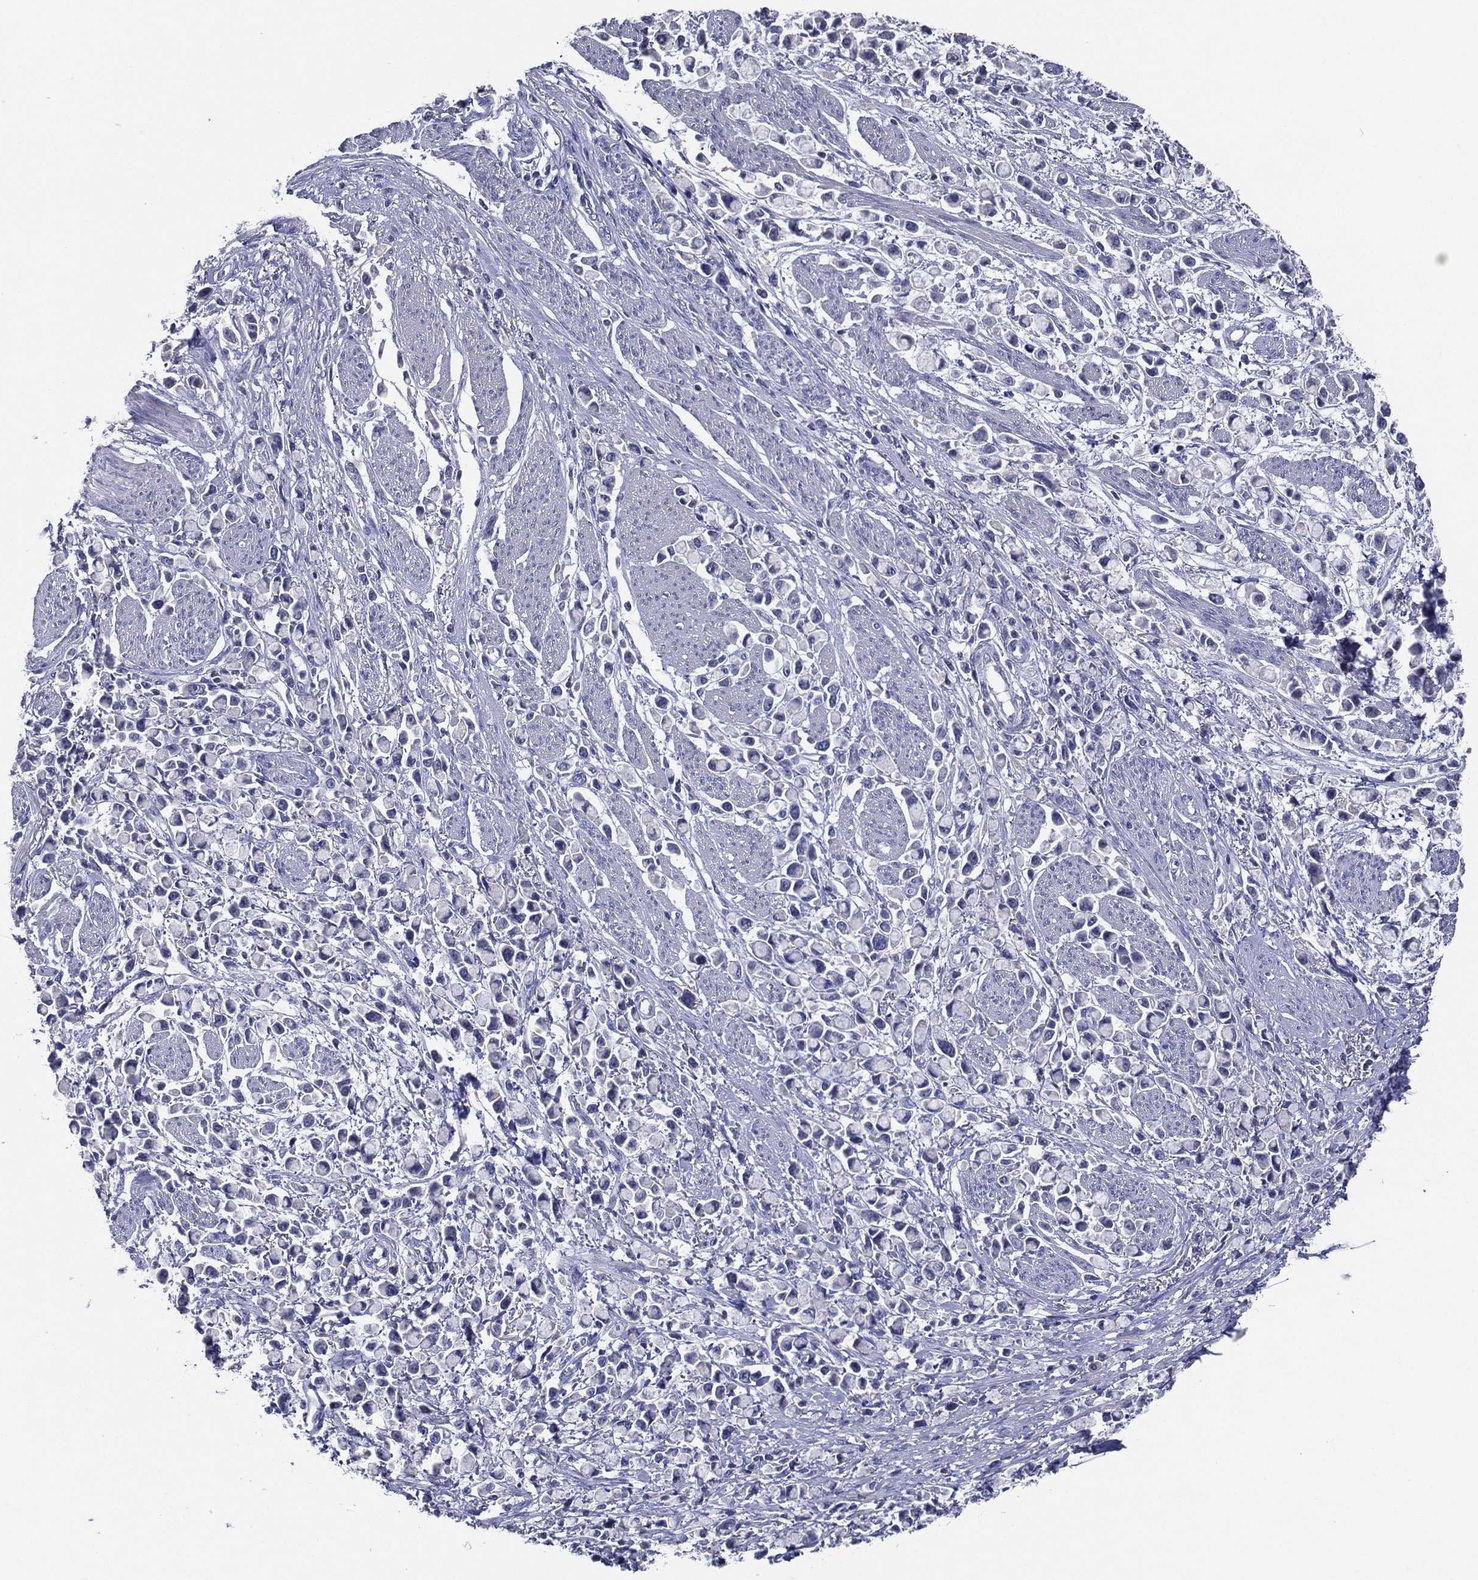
{"staining": {"intensity": "negative", "quantity": "none", "location": "none"}, "tissue": "stomach cancer", "cell_type": "Tumor cells", "image_type": "cancer", "snomed": [{"axis": "morphology", "description": "Adenocarcinoma, NOS"}, {"axis": "topography", "description": "Stomach"}], "caption": "Micrograph shows no significant protein expression in tumor cells of stomach adenocarcinoma. Brightfield microscopy of immunohistochemistry stained with DAB (3,3'-diaminobenzidine) (brown) and hematoxylin (blue), captured at high magnification.", "gene": "TFAP2A", "patient": {"sex": "female", "age": 81}}